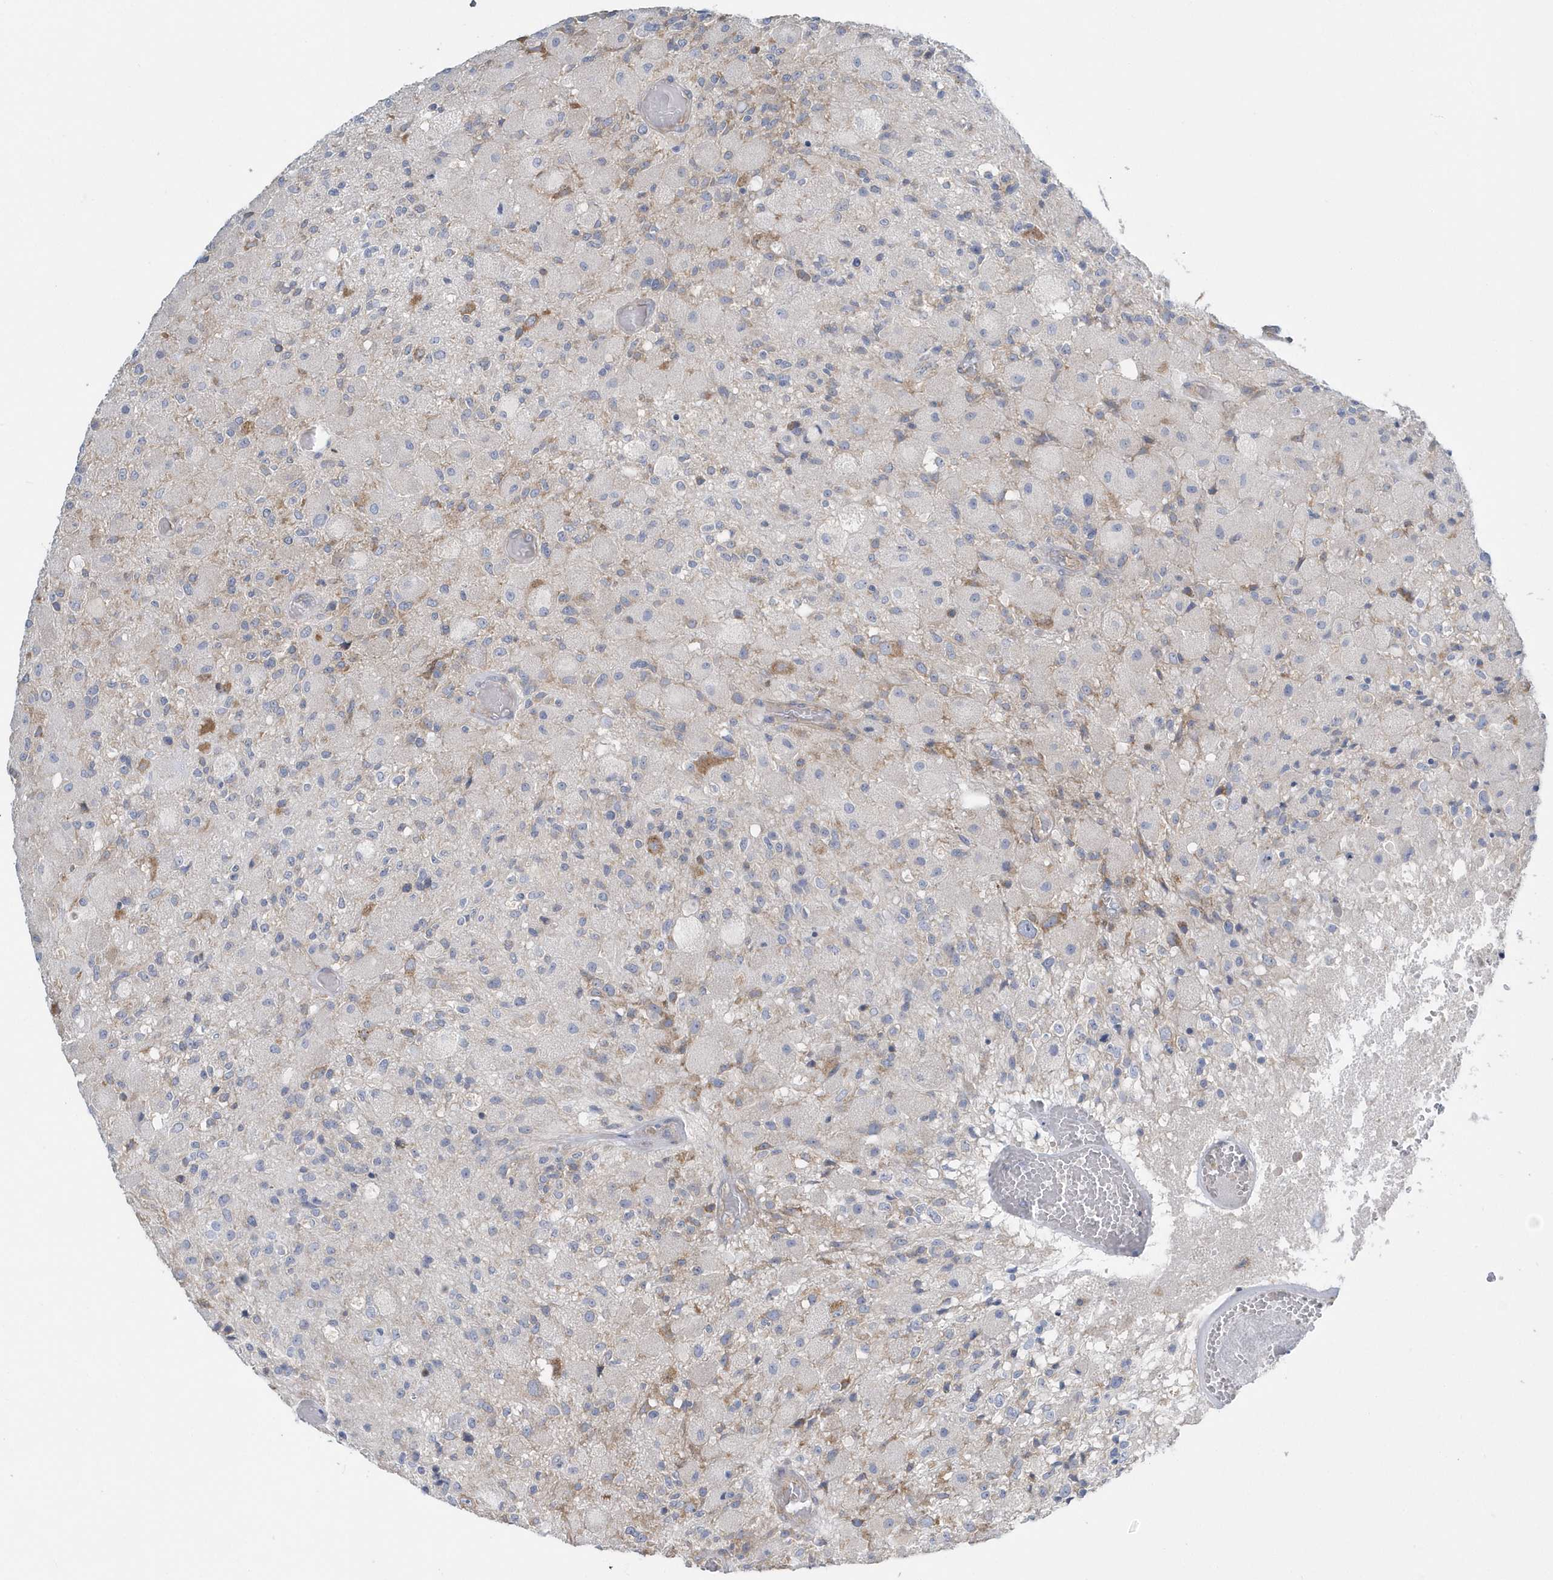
{"staining": {"intensity": "negative", "quantity": "none", "location": "none"}, "tissue": "glioma", "cell_type": "Tumor cells", "image_type": "cancer", "snomed": [{"axis": "morphology", "description": "Normal tissue, NOS"}, {"axis": "morphology", "description": "Glioma, malignant, High grade"}, {"axis": "topography", "description": "Cerebral cortex"}], "caption": "Immunohistochemistry histopathology image of human high-grade glioma (malignant) stained for a protein (brown), which exhibits no expression in tumor cells. (IHC, brightfield microscopy, high magnification).", "gene": "EIF3C", "patient": {"sex": "male", "age": 77}}